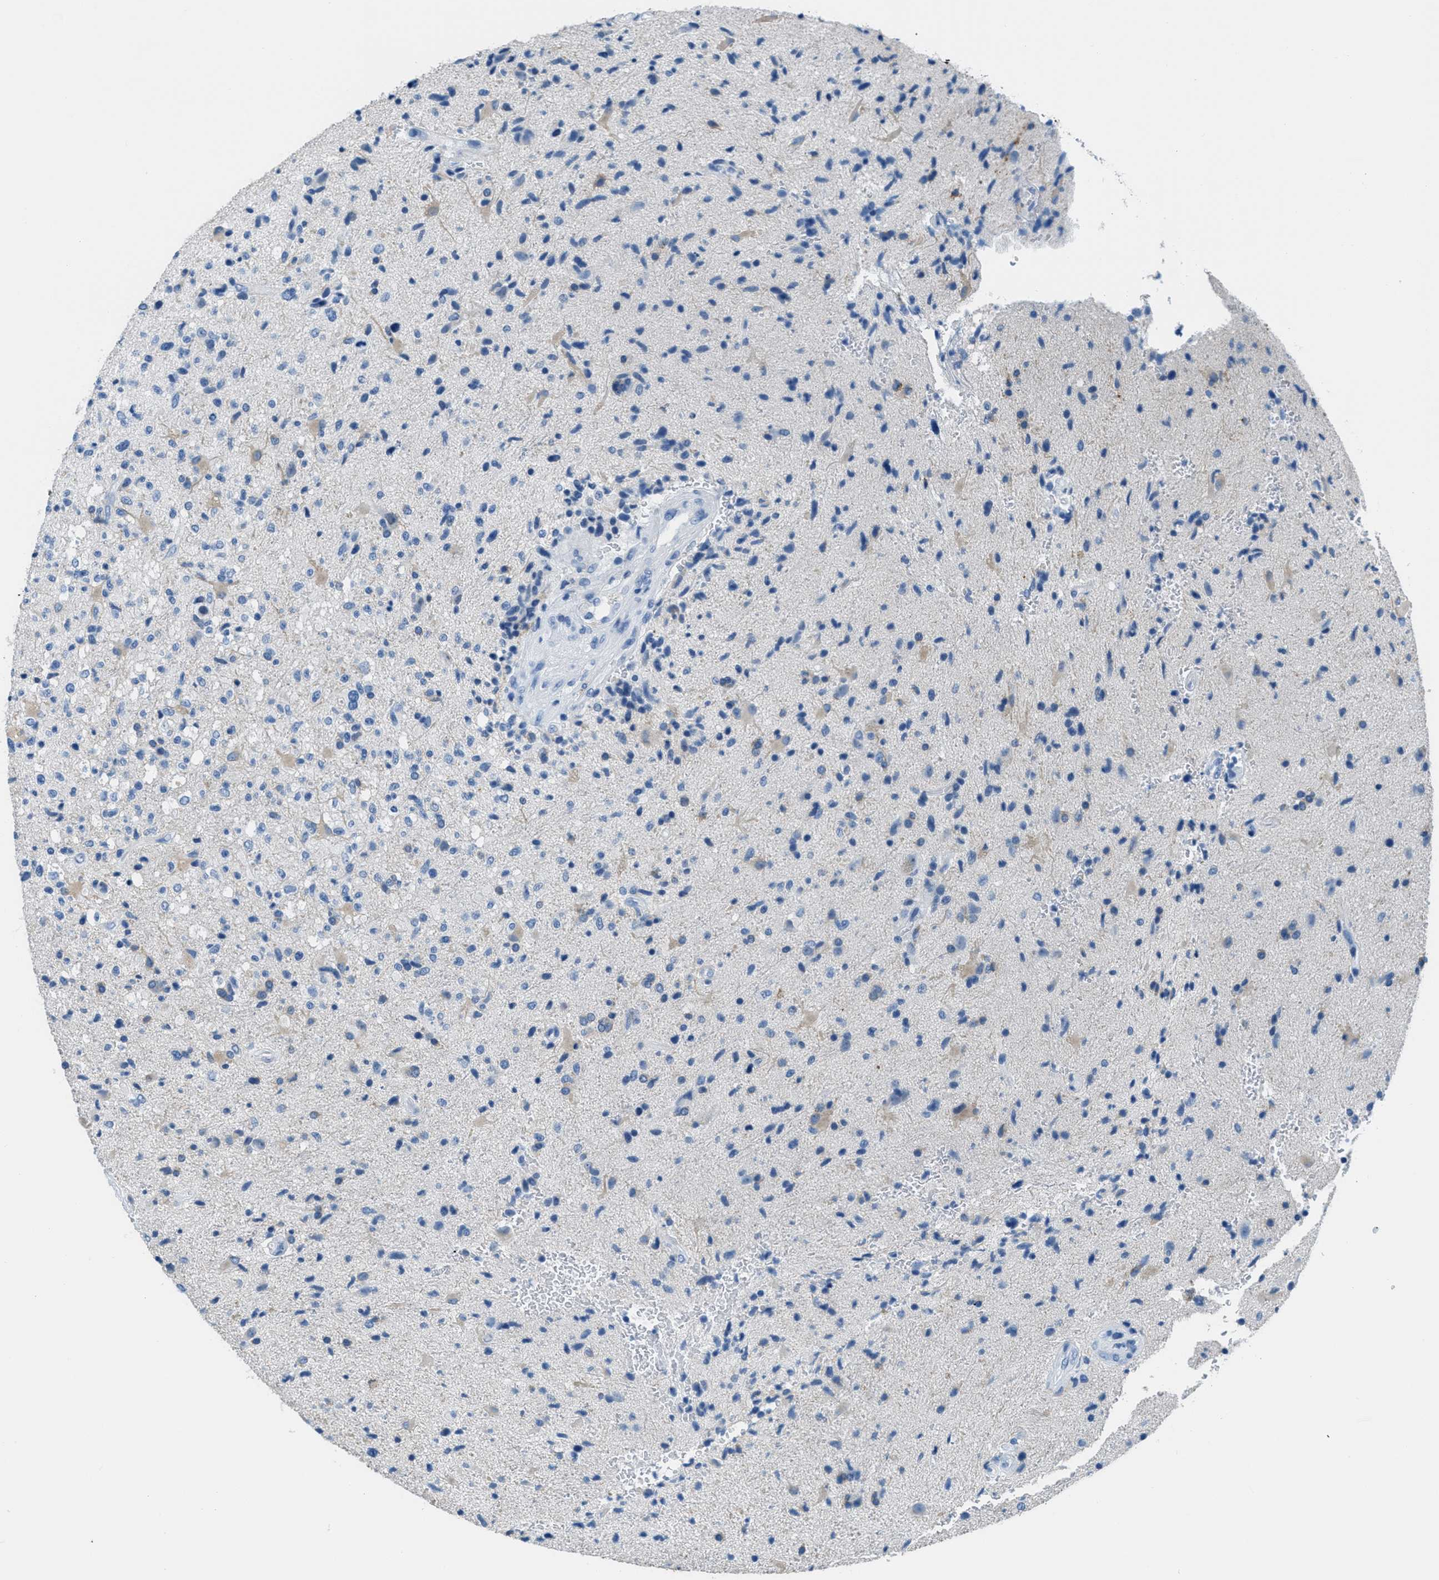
{"staining": {"intensity": "negative", "quantity": "none", "location": "none"}, "tissue": "glioma", "cell_type": "Tumor cells", "image_type": "cancer", "snomed": [{"axis": "morphology", "description": "Glioma, malignant, High grade"}, {"axis": "topography", "description": "Brain"}], "caption": "Immunohistochemistry of human glioma reveals no positivity in tumor cells.", "gene": "MGARP", "patient": {"sex": "male", "age": 72}}